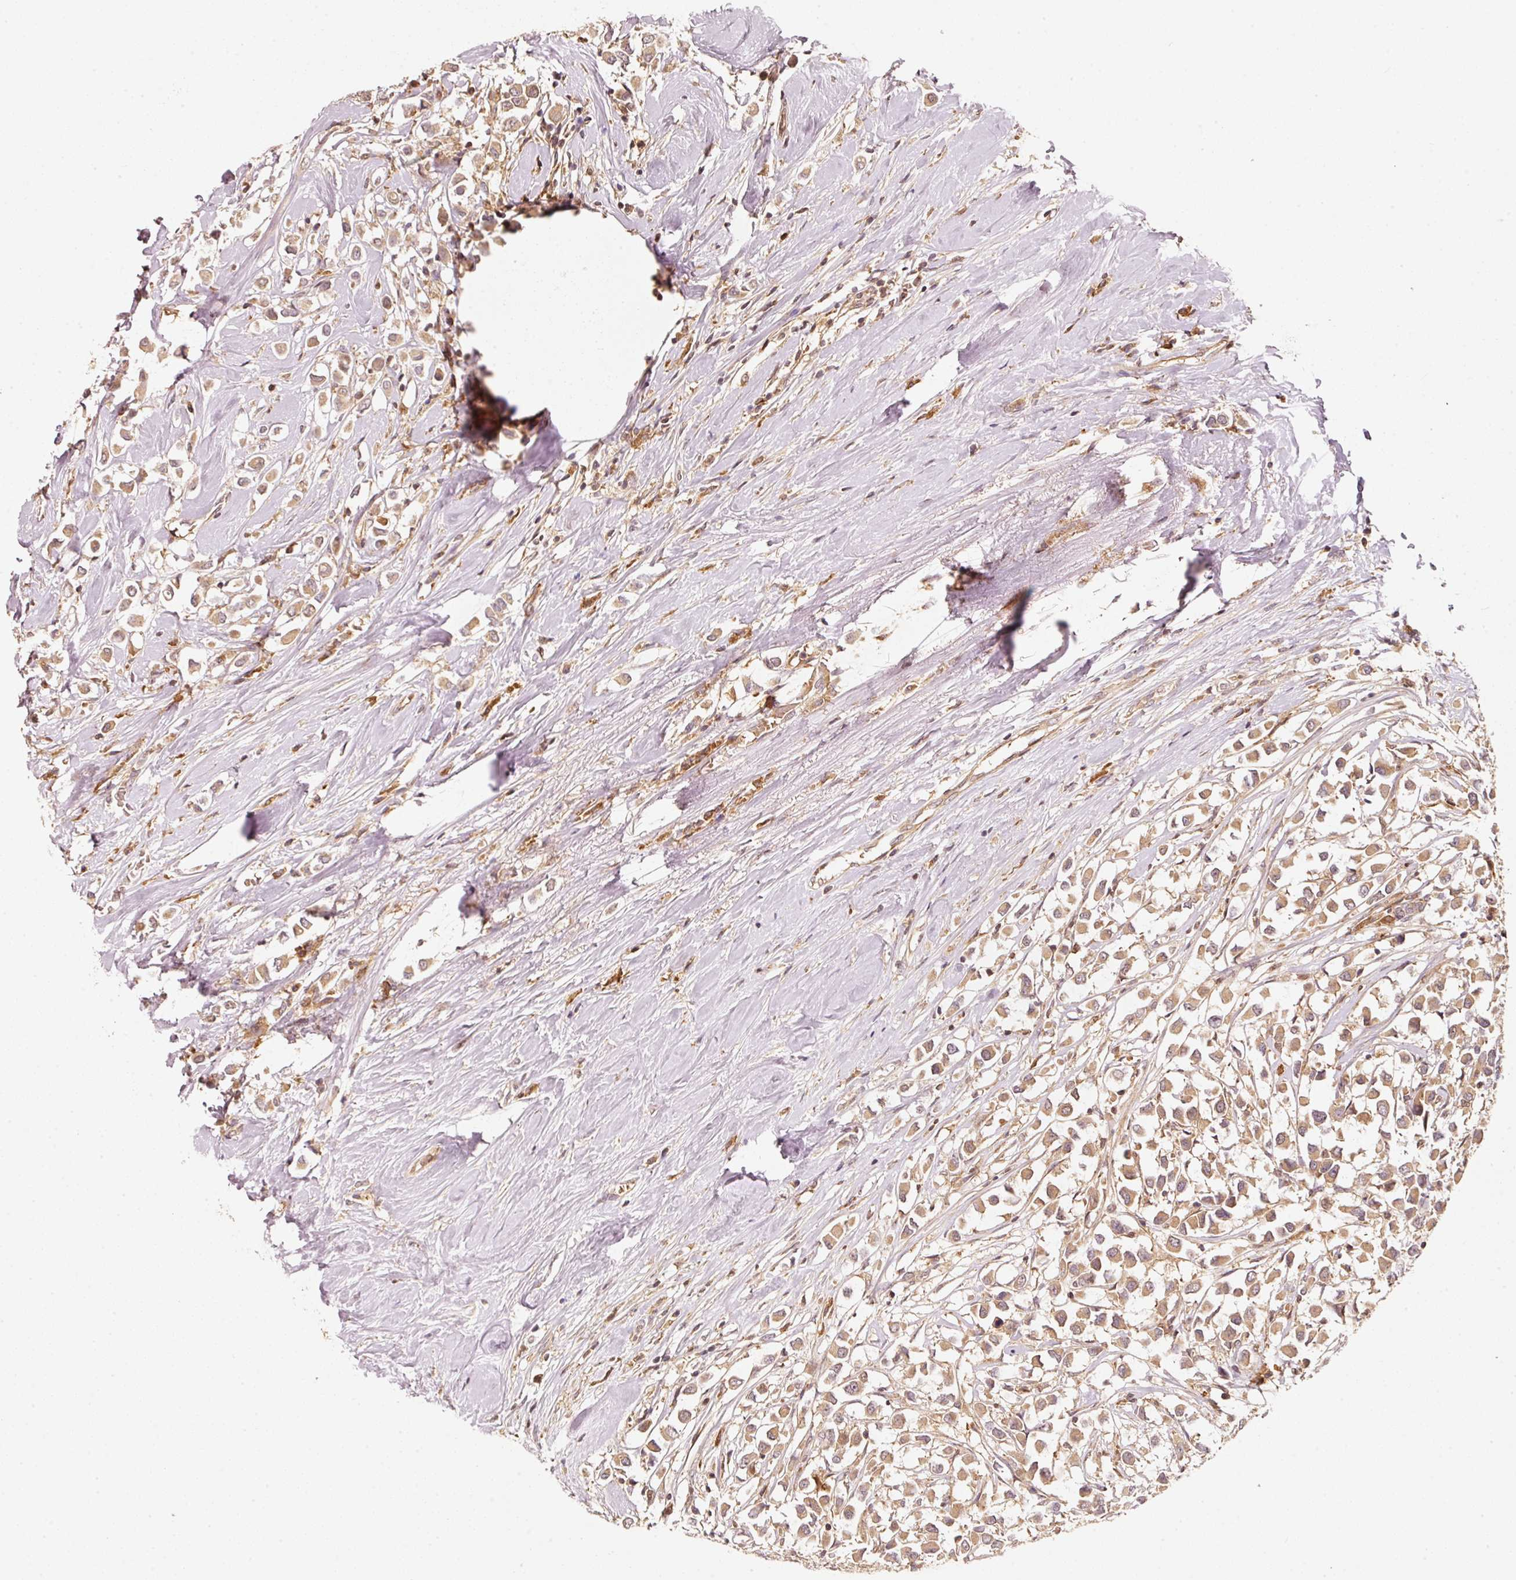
{"staining": {"intensity": "moderate", "quantity": ">75%", "location": "cytoplasmic/membranous"}, "tissue": "breast cancer", "cell_type": "Tumor cells", "image_type": "cancer", "snomed": [{"axis": "morphology", "description": "Duct carcinoma"}, {"axis": "topography", "description": "Breast"}], "caption": "An image showing moderate cytoplasmic/membranous expression in about >75% of tumor cells in invasive ductal carcinoma (breast), as visualized by brown immunohistochemical staining.", "gene": "RRAS2", "patient": {"sex": "female", "age": 61}}